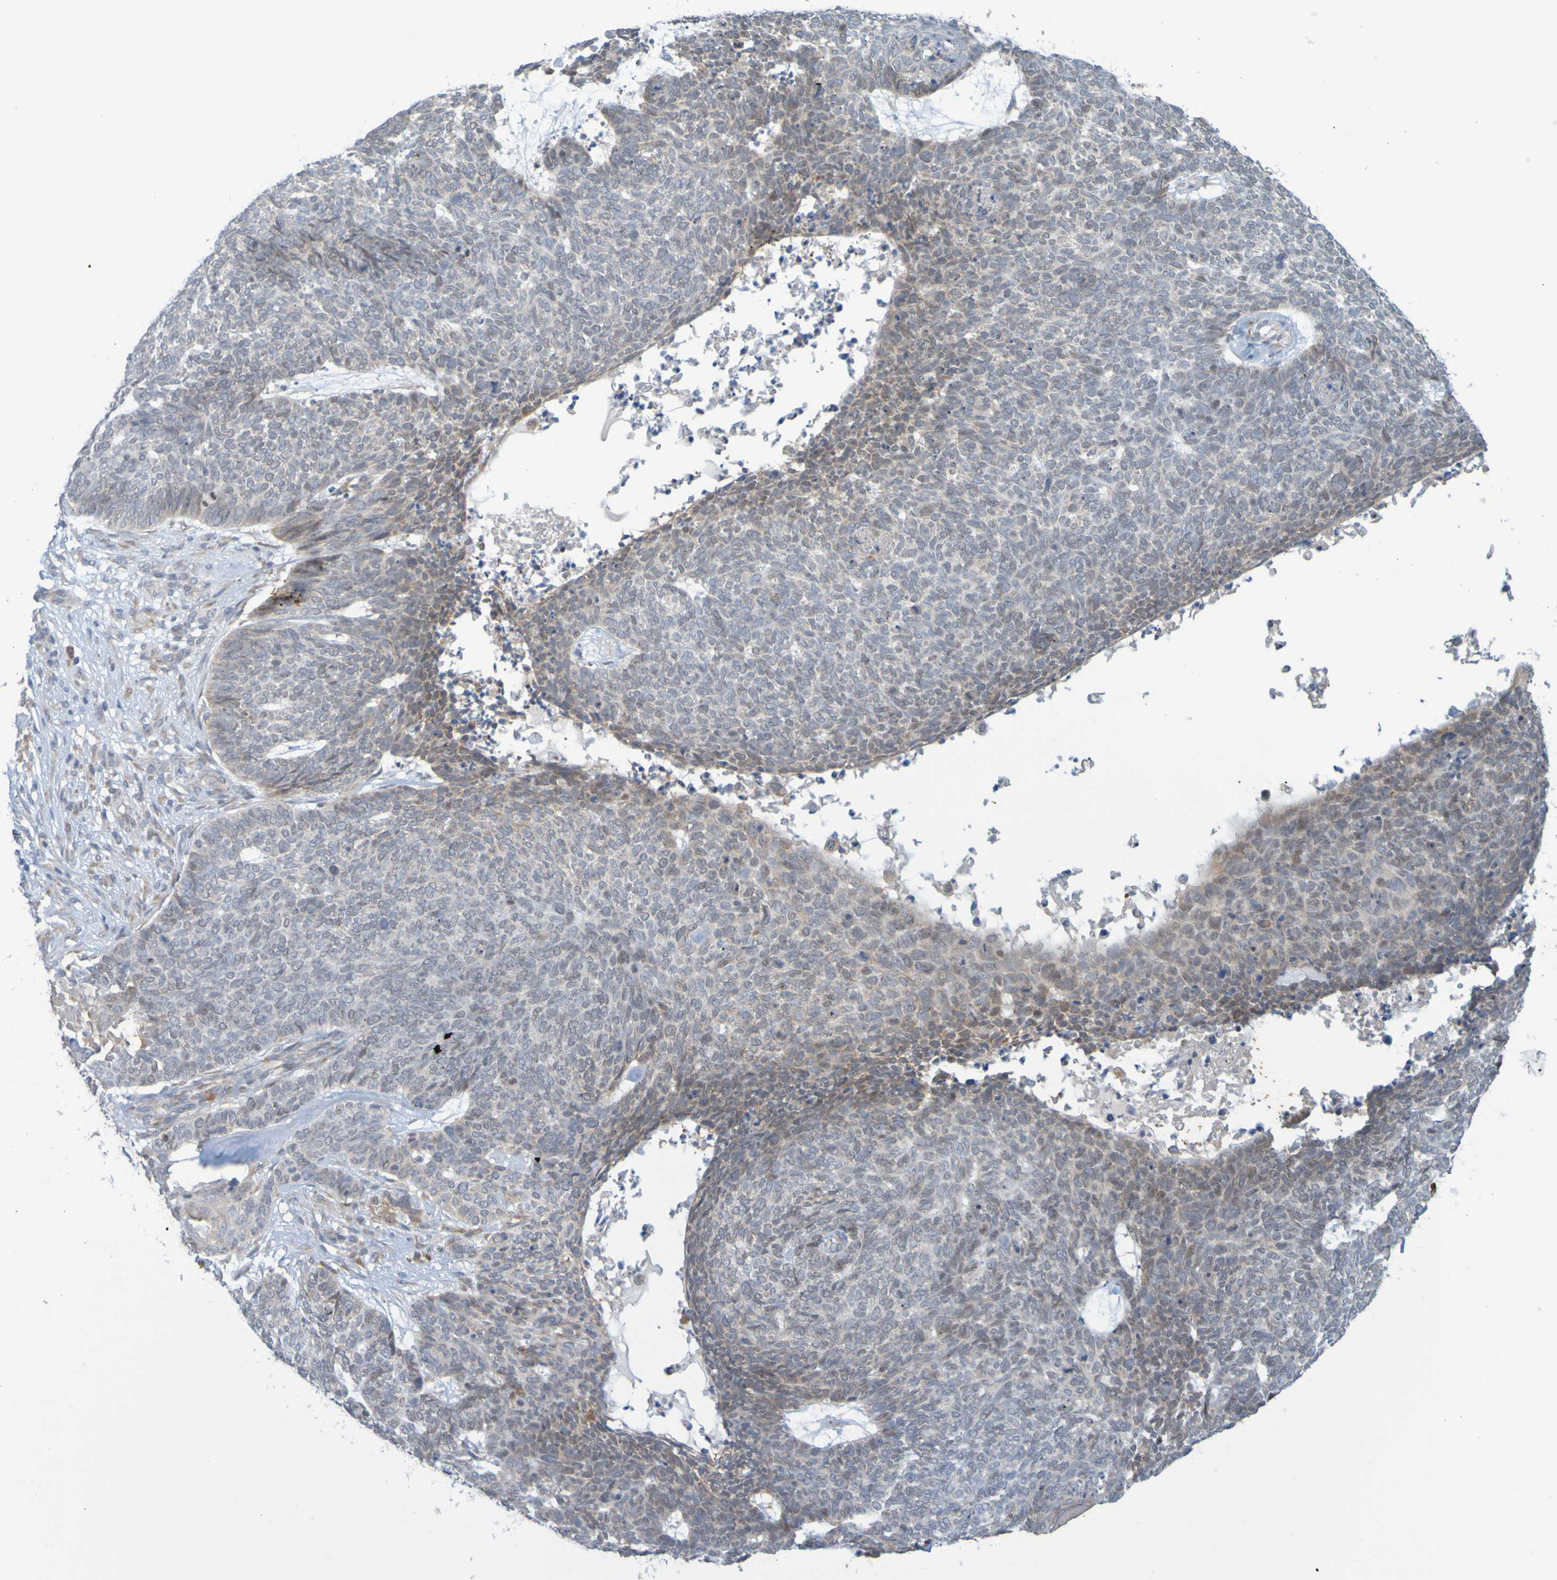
{"staining": {"intensity": "moderate", "quantity": "<25%", "location": "cytoplasmic/membranous"}, "tissue": "skin cancer", "cell_type": "Tumor cells", "image_type": "cancer", "snomed": [{"axis": "morphology", "description": "Basal cell carcinoma"}, {"axis": "topography", "description": "Skin"}], "caption": "A histopathology image showing moderate cytoplasmic/membranous positivity in about <25% of tumor cells in skin cancer, as visualized by brown immunohistochemical staining.", "gene": "MOGS", "patient": {"sex": "female", "age": 84}}